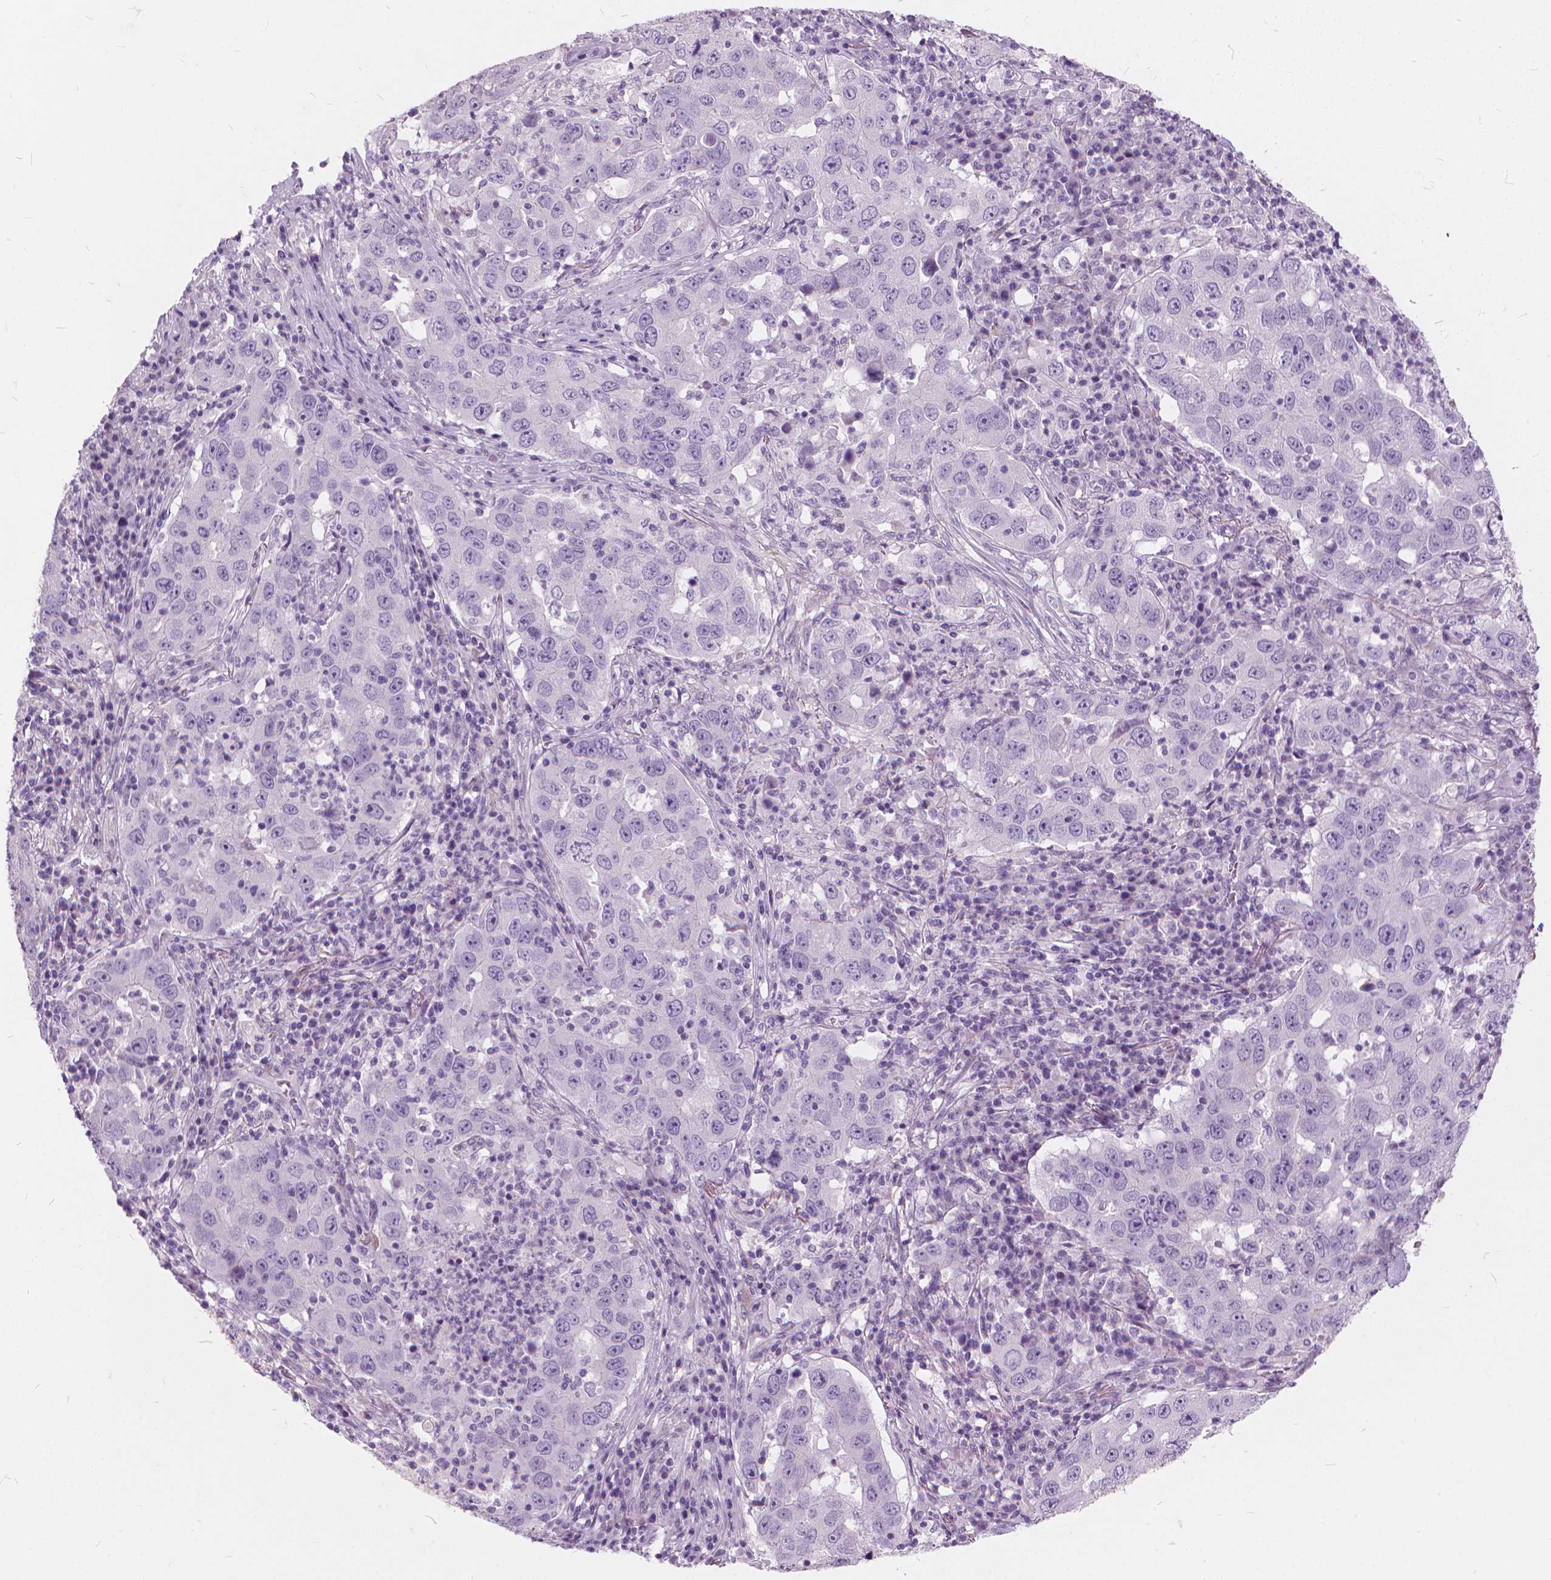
{"staining": {"intensity": "negative", "quantity": "none", "location": "none"}, "tissue": "lung cancer", "cell_type": "Tumor cells", "image_type": "cancer", "snomed": [{"axis": "morphology", "description": "Adenocarcinoma, NOS"}, {"axis": "topography", "description": "Lung"}], "caption": "This is a image of immunohistochemistry (IHC) staining of lung adenocarcinoma, which shows no staining in tumor cells.", "gene": "DNM1", "patient": {"sex": "male", "age": 73}}